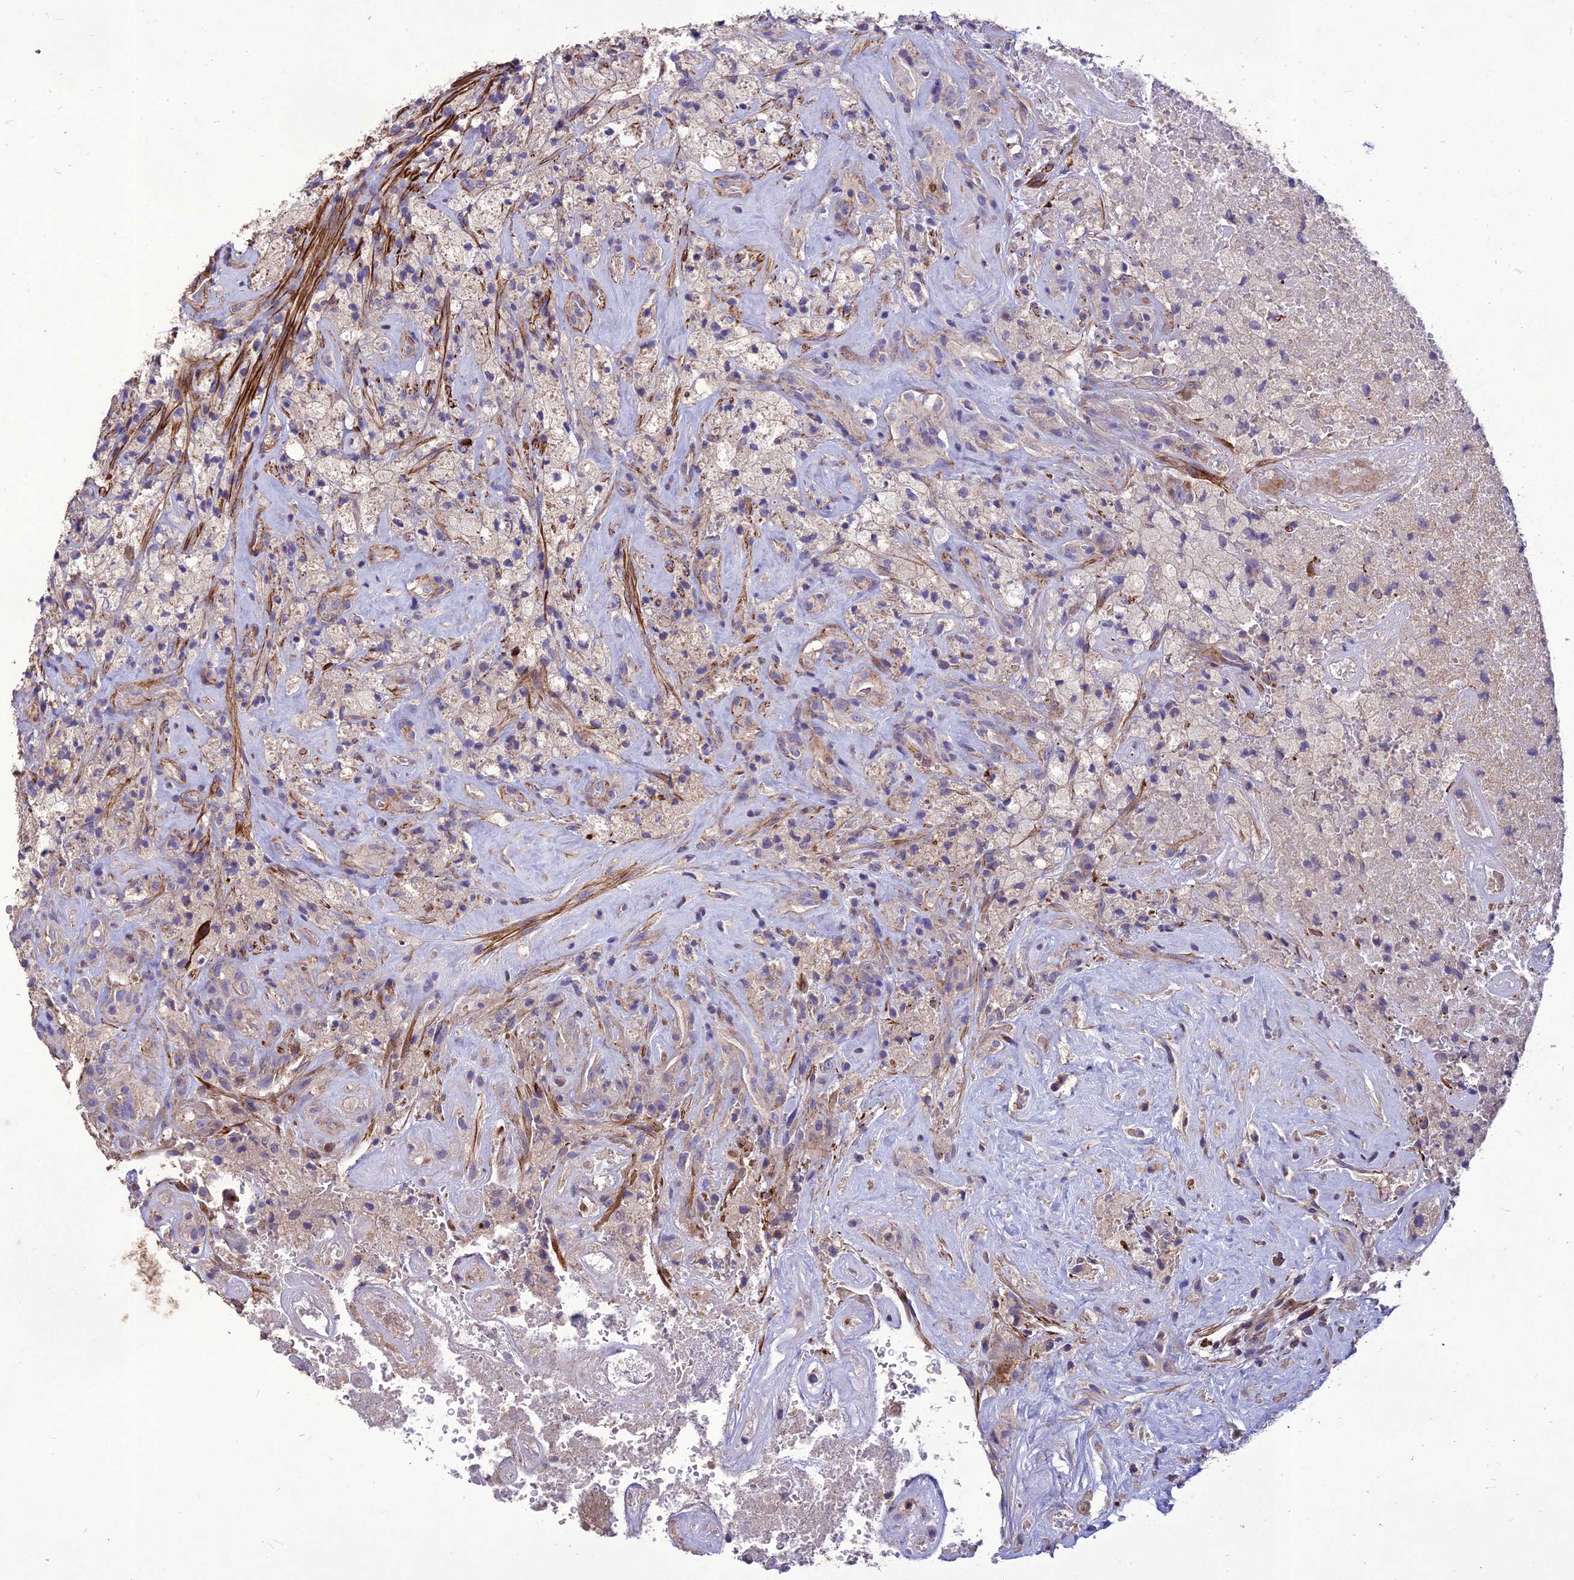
{"staining": {"intensity": "negative", "quantity": "none", "location": "none"}, "tissue": "glioma", "cell_type": "Tumor cells", "image_type": "cancer", "snomed": [{"axis": "morphology", "description": "Glioma, malignant, High grade"}, {"axis": "topography", "description": "Brain"}], "caption": "Tumor cells show no significant protein staining in malignant glioma (high-grade).", "gene": "CLUH", "patient": {"sex": "male", "age": 69}}